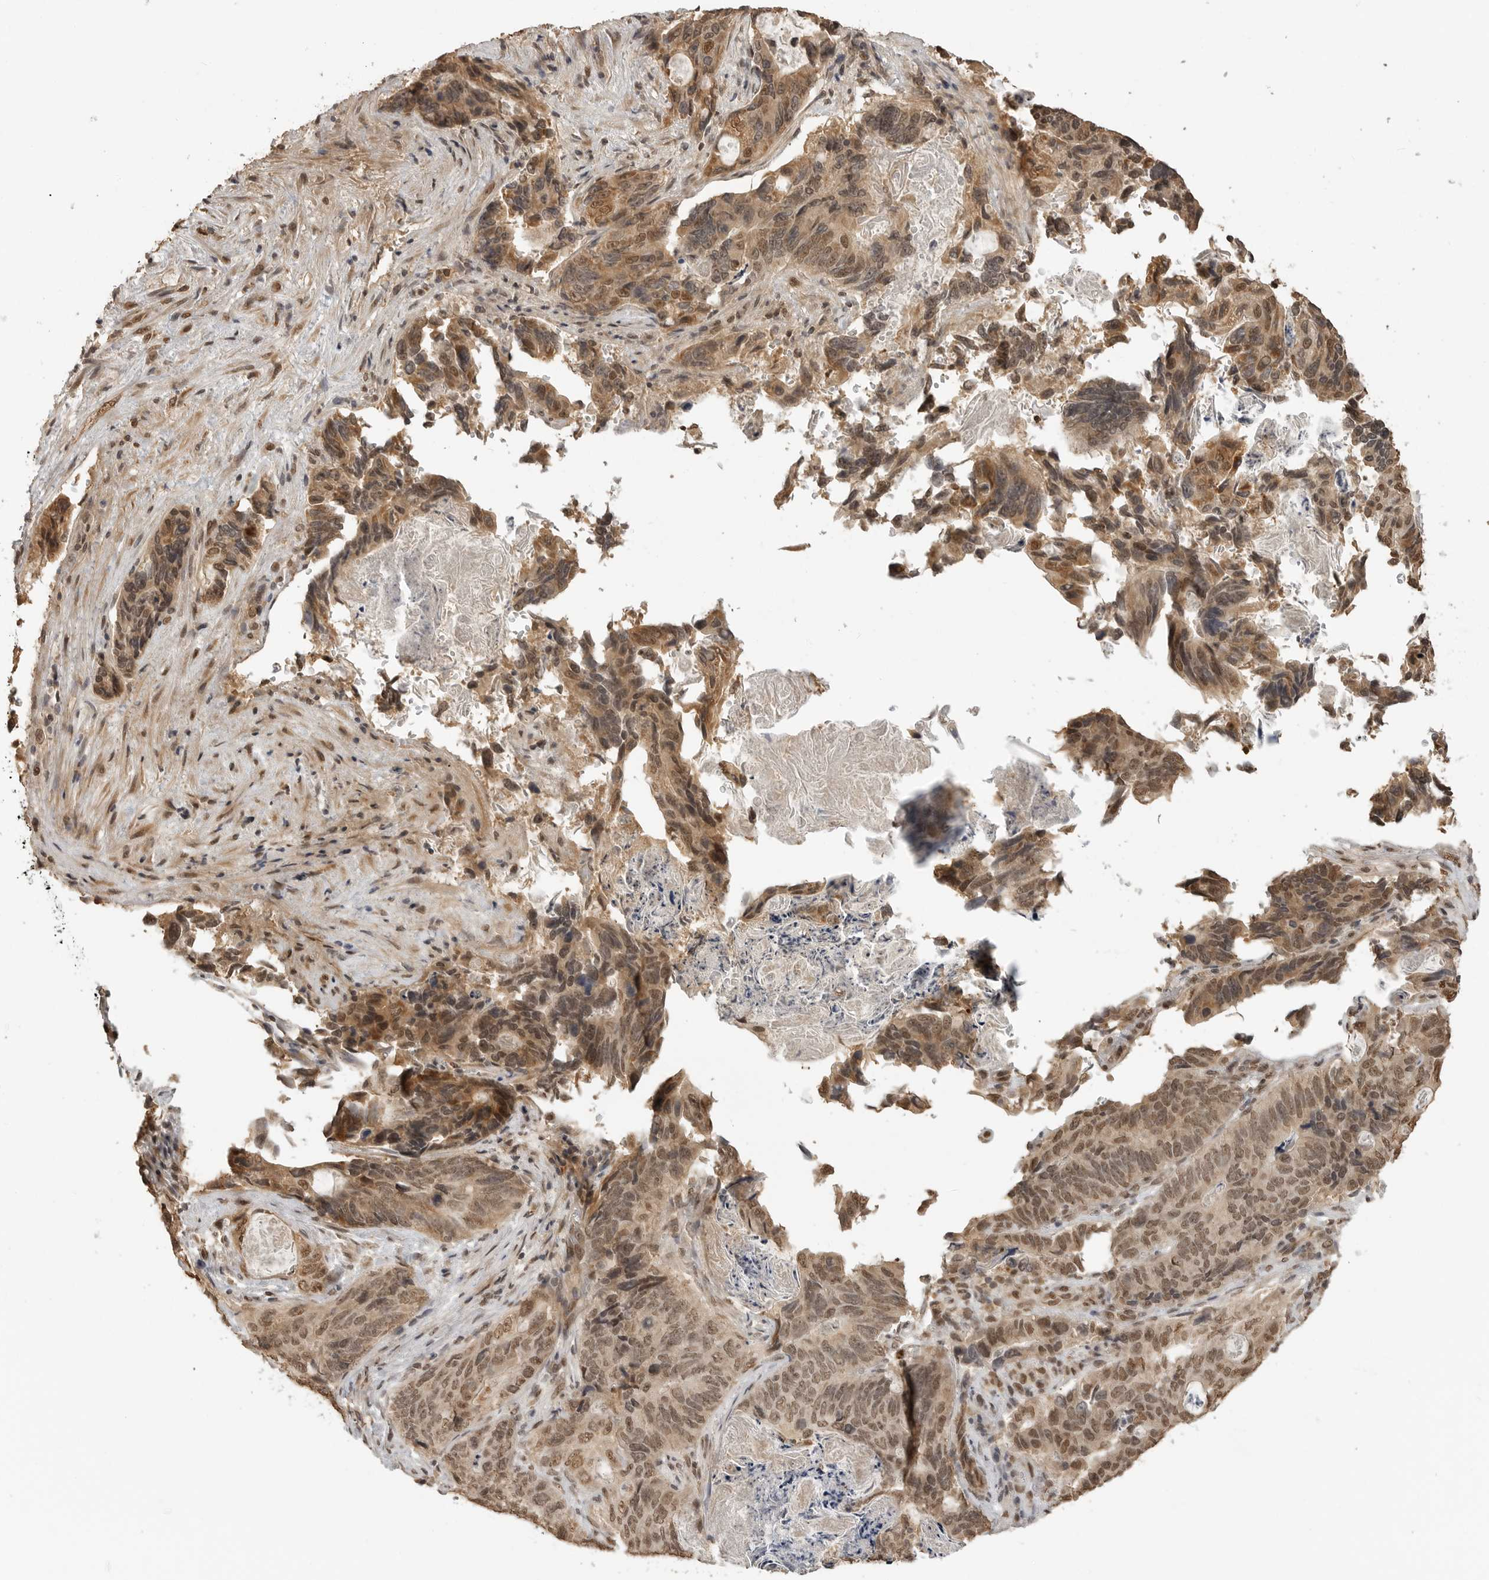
{"staining": {"intensity": "moderate", "quantity": ">75%", "location": "cytoplasmic/membranous,nuclear"}, "tissue": "stomach cancer", "cell_type": "Tumor cells", "image_type": "cancer", "snomed": [{"axis": "morphology", "description": "Normal tissue, NOS"}, {"axis": "morphology", "description": "Adenocarcinoma, NOS"}, {"axis": "topography", "description": "Stomach"}], "caption": "There is medium levels of moderate cytoplasmic/membranous and nuclear positivity in tumor cells of adenocarcinoma (stomach), as demonstrated by immunohistochemical staining (brown color).", "gene": "CLOCK", "patient": {"sex": "female", "age": 89}}